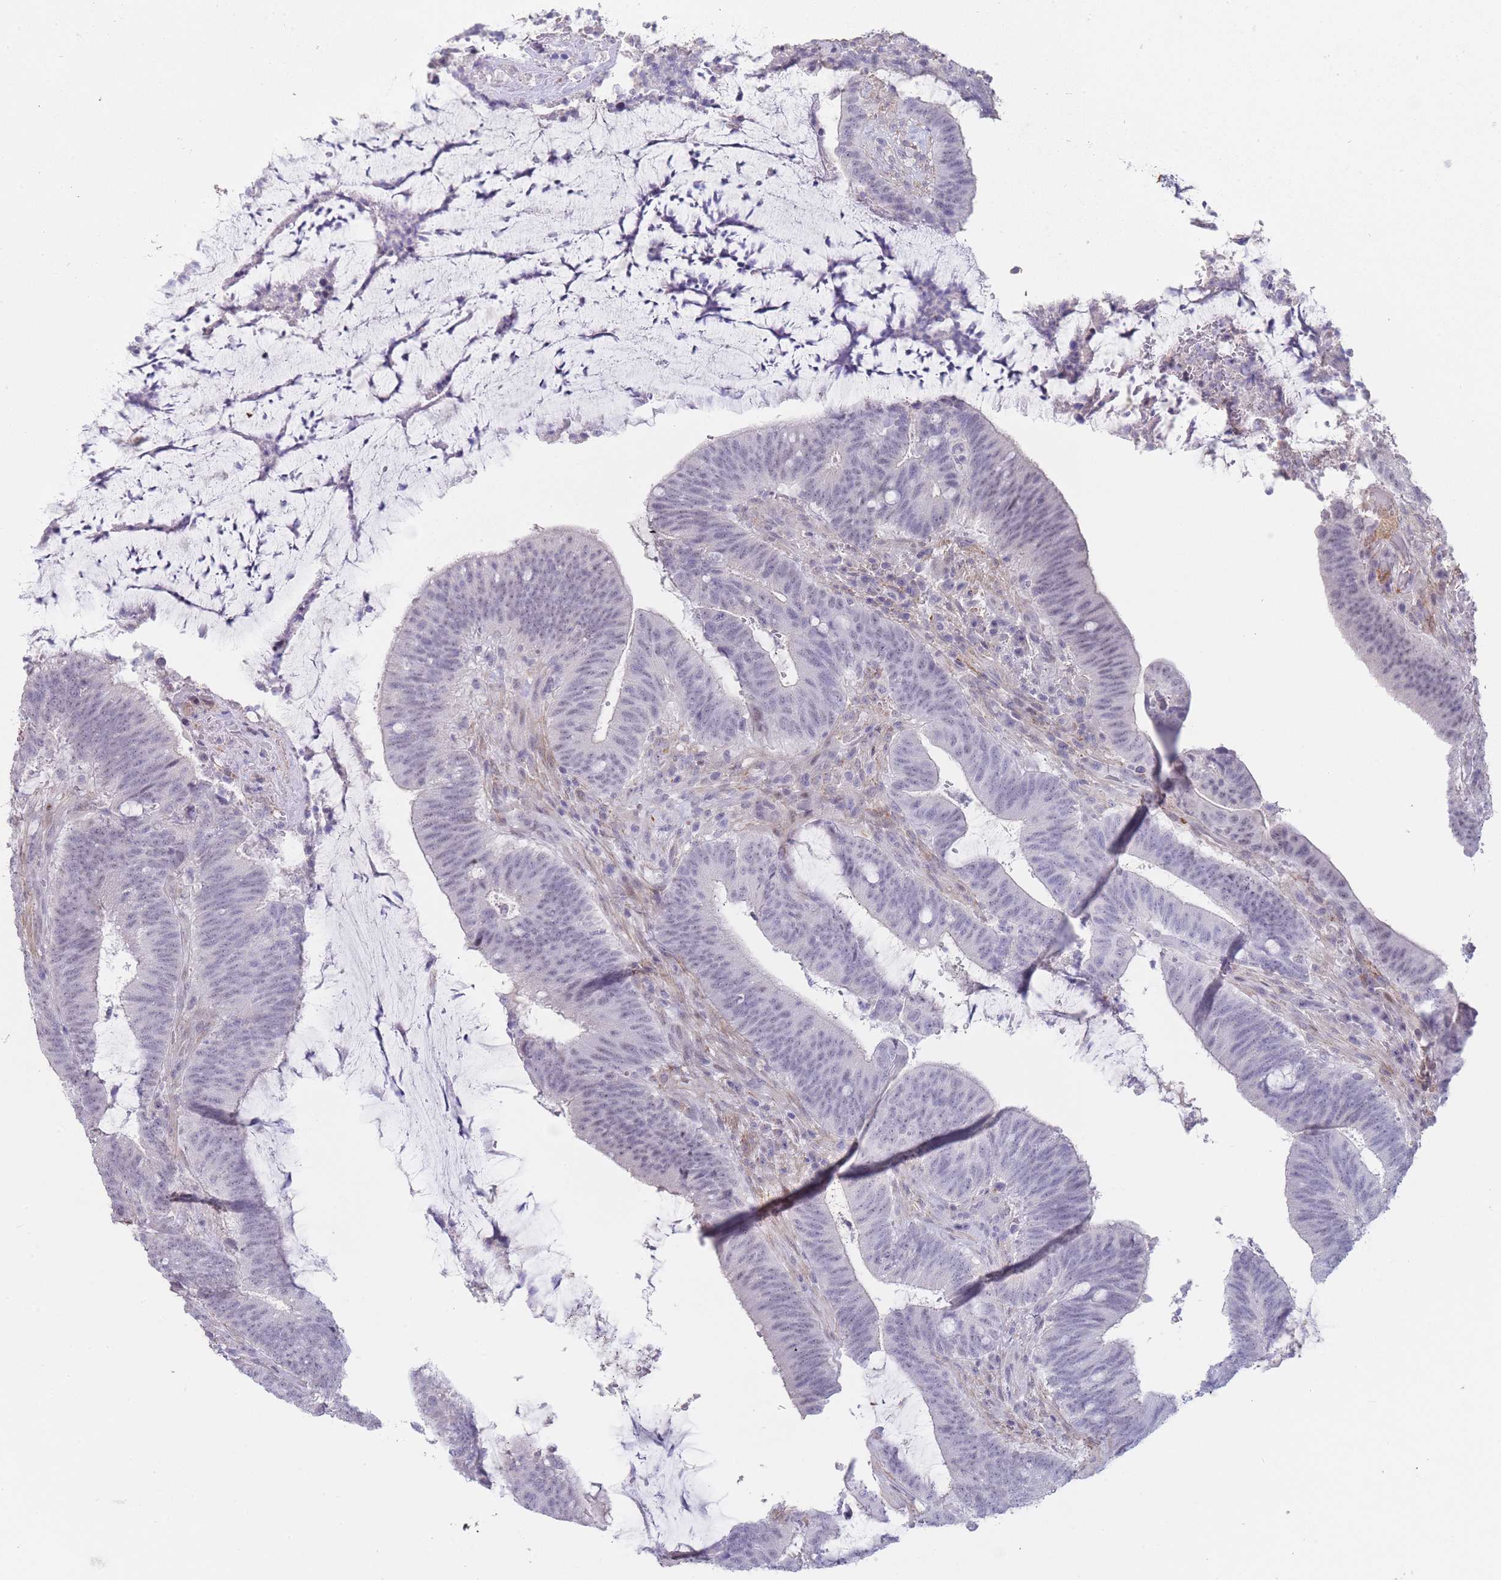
{"staining": {"intensity": "negative", "quantity": "none", "location": "none"}, "tissue": "colorectal cancer", "cell_type": "Tumor cells", "image_type": "cancer", "snomed": [{"axis": "morphology", "description": "Adenocarcinoma, NOS"}, {"axis": "topography", "description": "Colon"}], "caption": "IHC histopathology image of neoplastic tissue: human adenocarcinoma (colorectal) stained with DAB demonstrates no significant protein staining in tumor cells. (Stains: DAB IHC with hematoxylin counter stain, Microscopy: brightfield microscopy at high magnification).", "gene": "ASAP3", "patient": {"sex": "female", "age": 43}}